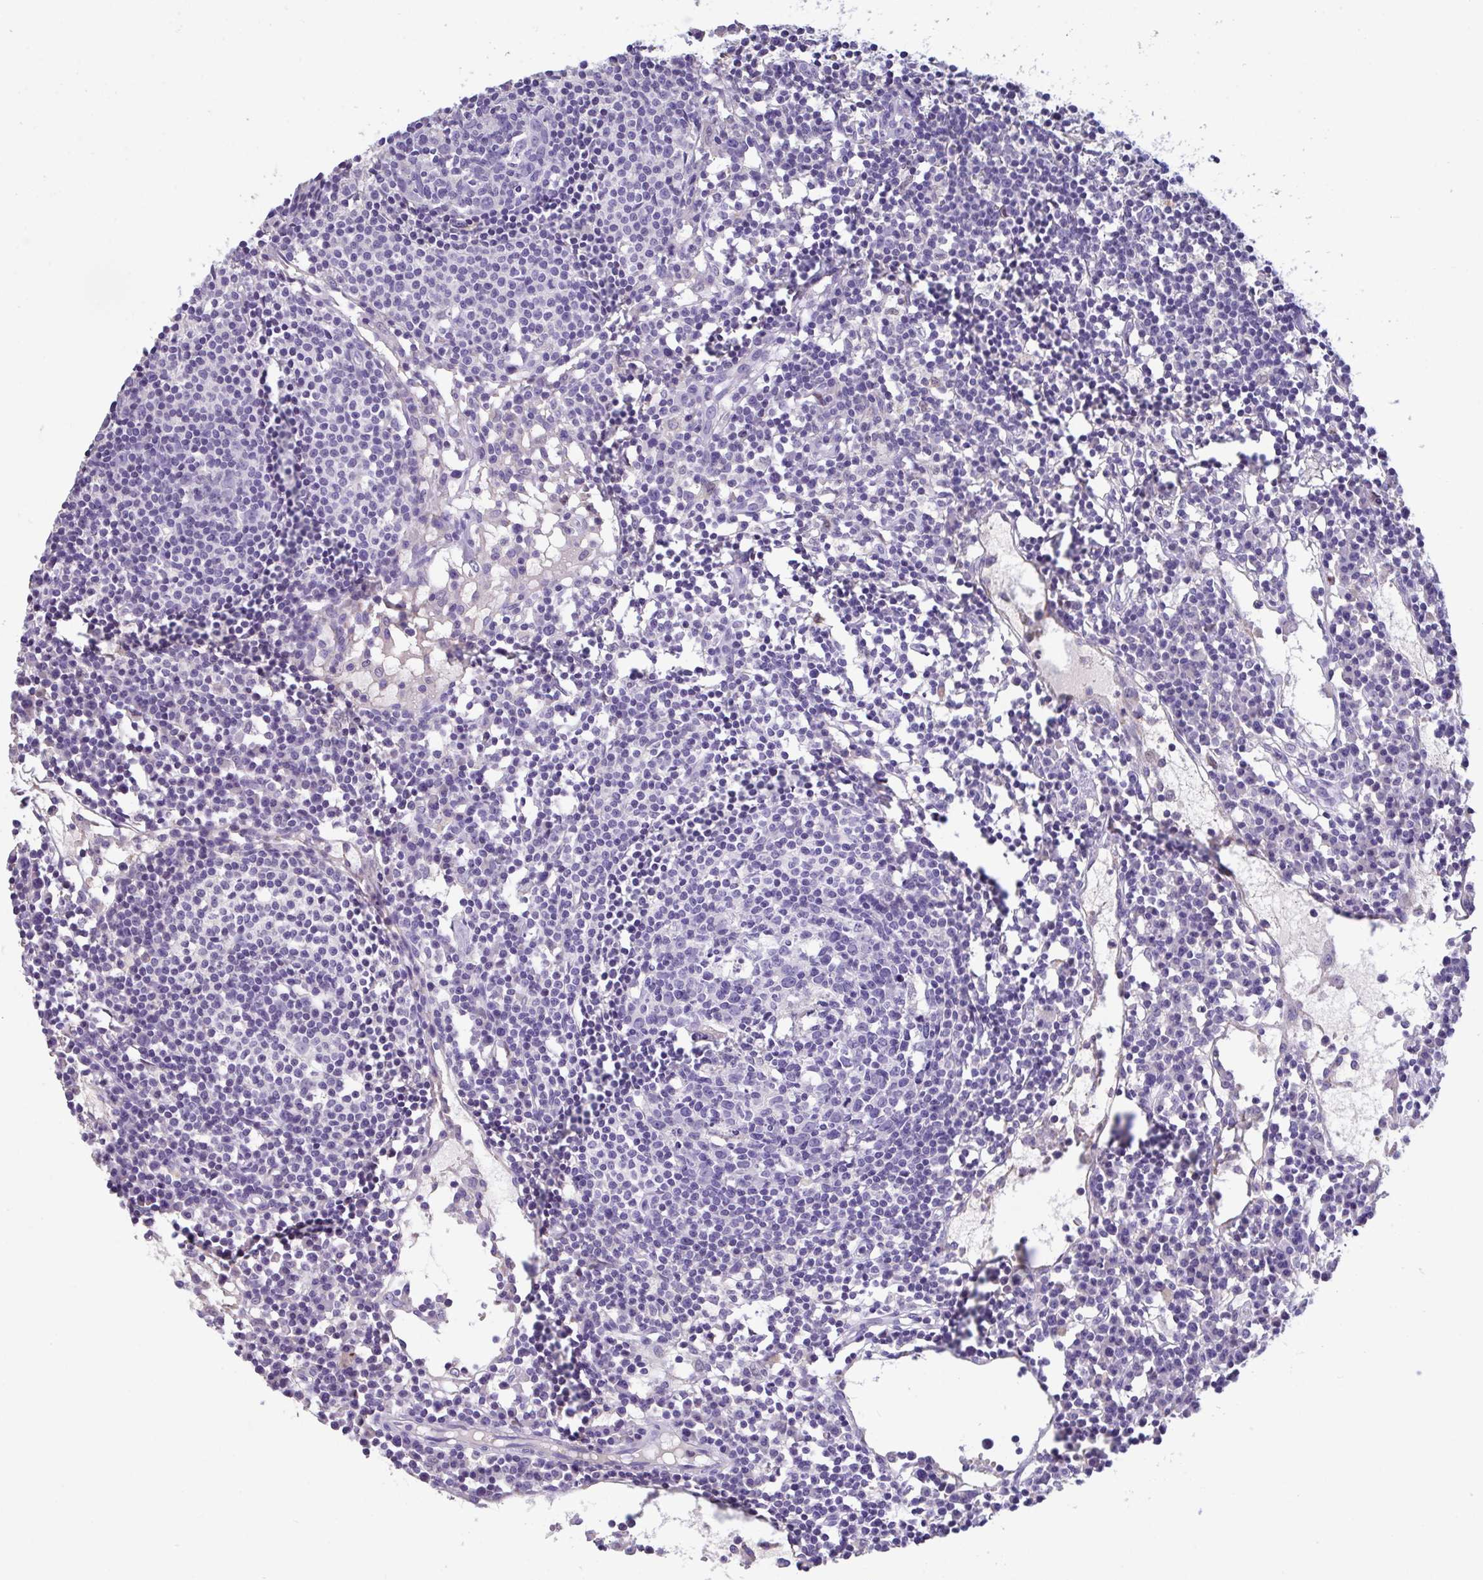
{"staining": {"intensity": "negative", "quantity": "none", "location": "none"}, "tissue": "lymph node", "cell_type": "Germinal center cells", "image_type": "normal", "snomed": [{"axis": "morphology", "description": "Normal tissue, NOS"}, {"axis": "topography", "description": "Lymph node"}], "caption": "Immunohistochemistry (IHC) photomicrograph of normal lymph node stained for a protein (brown), which demonstrates no expression in germinal center cells. (DAB (3,3'-diaminobenzidine) immunohistochemistry, high magnification).", "gene": "CA10", "patient": {"sex": "female", "age": 78}}